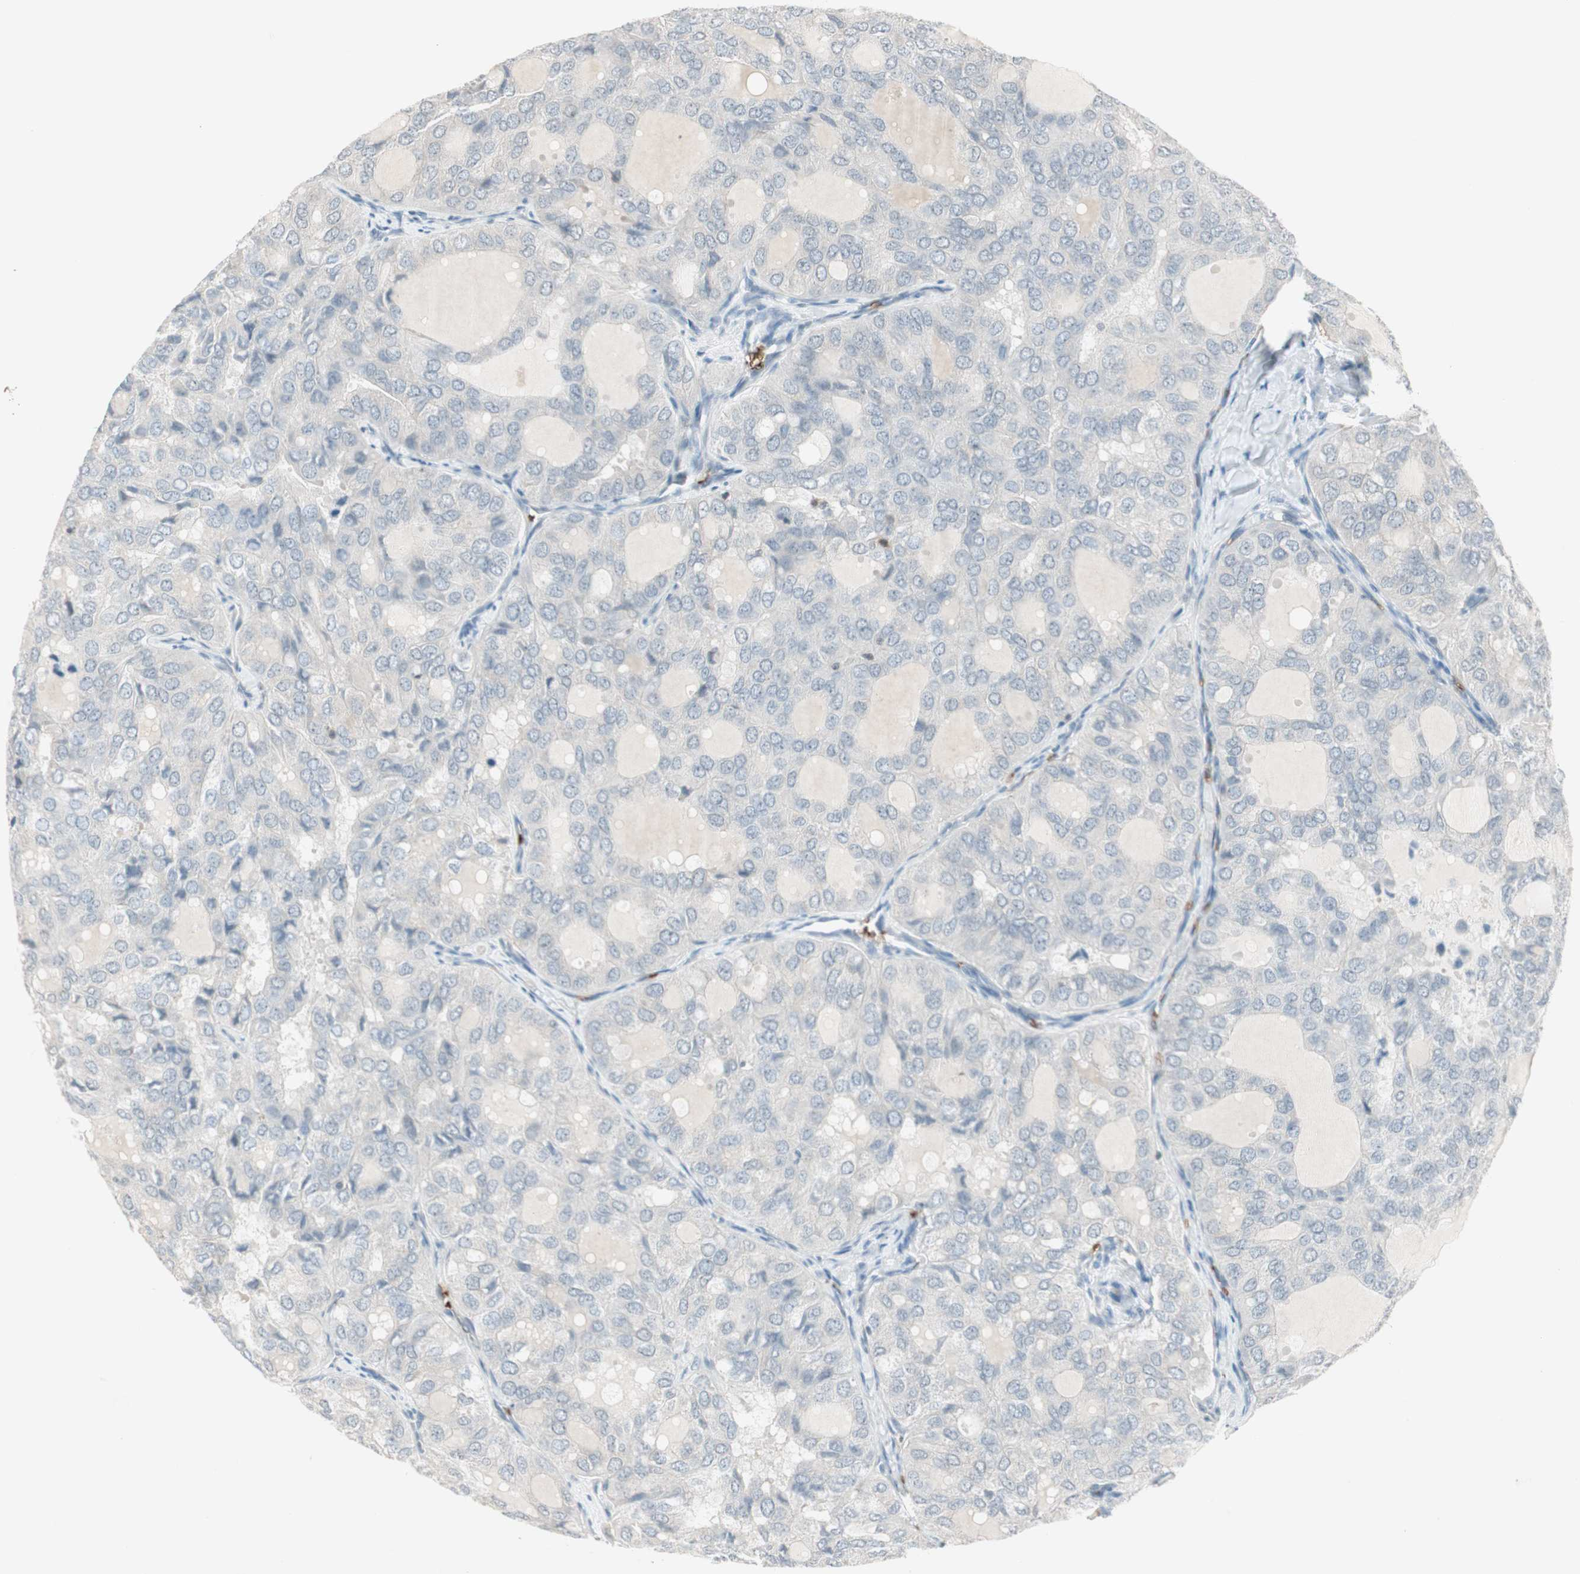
{"staining": {"intensity": "negative", "quantity": "none", "location": "none"}, "tissue": "thyroid cancer", "cell_type": "Tumor cells", "image_type": "cancer", "snomed": [{"axis": "morphology", "description": "Follicular adenoma carcinoma, NOS"}, {"axis": "topography", "description": "Thyroid gland"}], "caption": "Immunohistochemistry (IHC) micrograph of human thyroid cancer (follicular adenoma carcinoma) stained for a protein (brown), which reveals no expression in tumor cells.", "gene": "MAP4K1", "patient": {"sex": "male", "age": 75}}